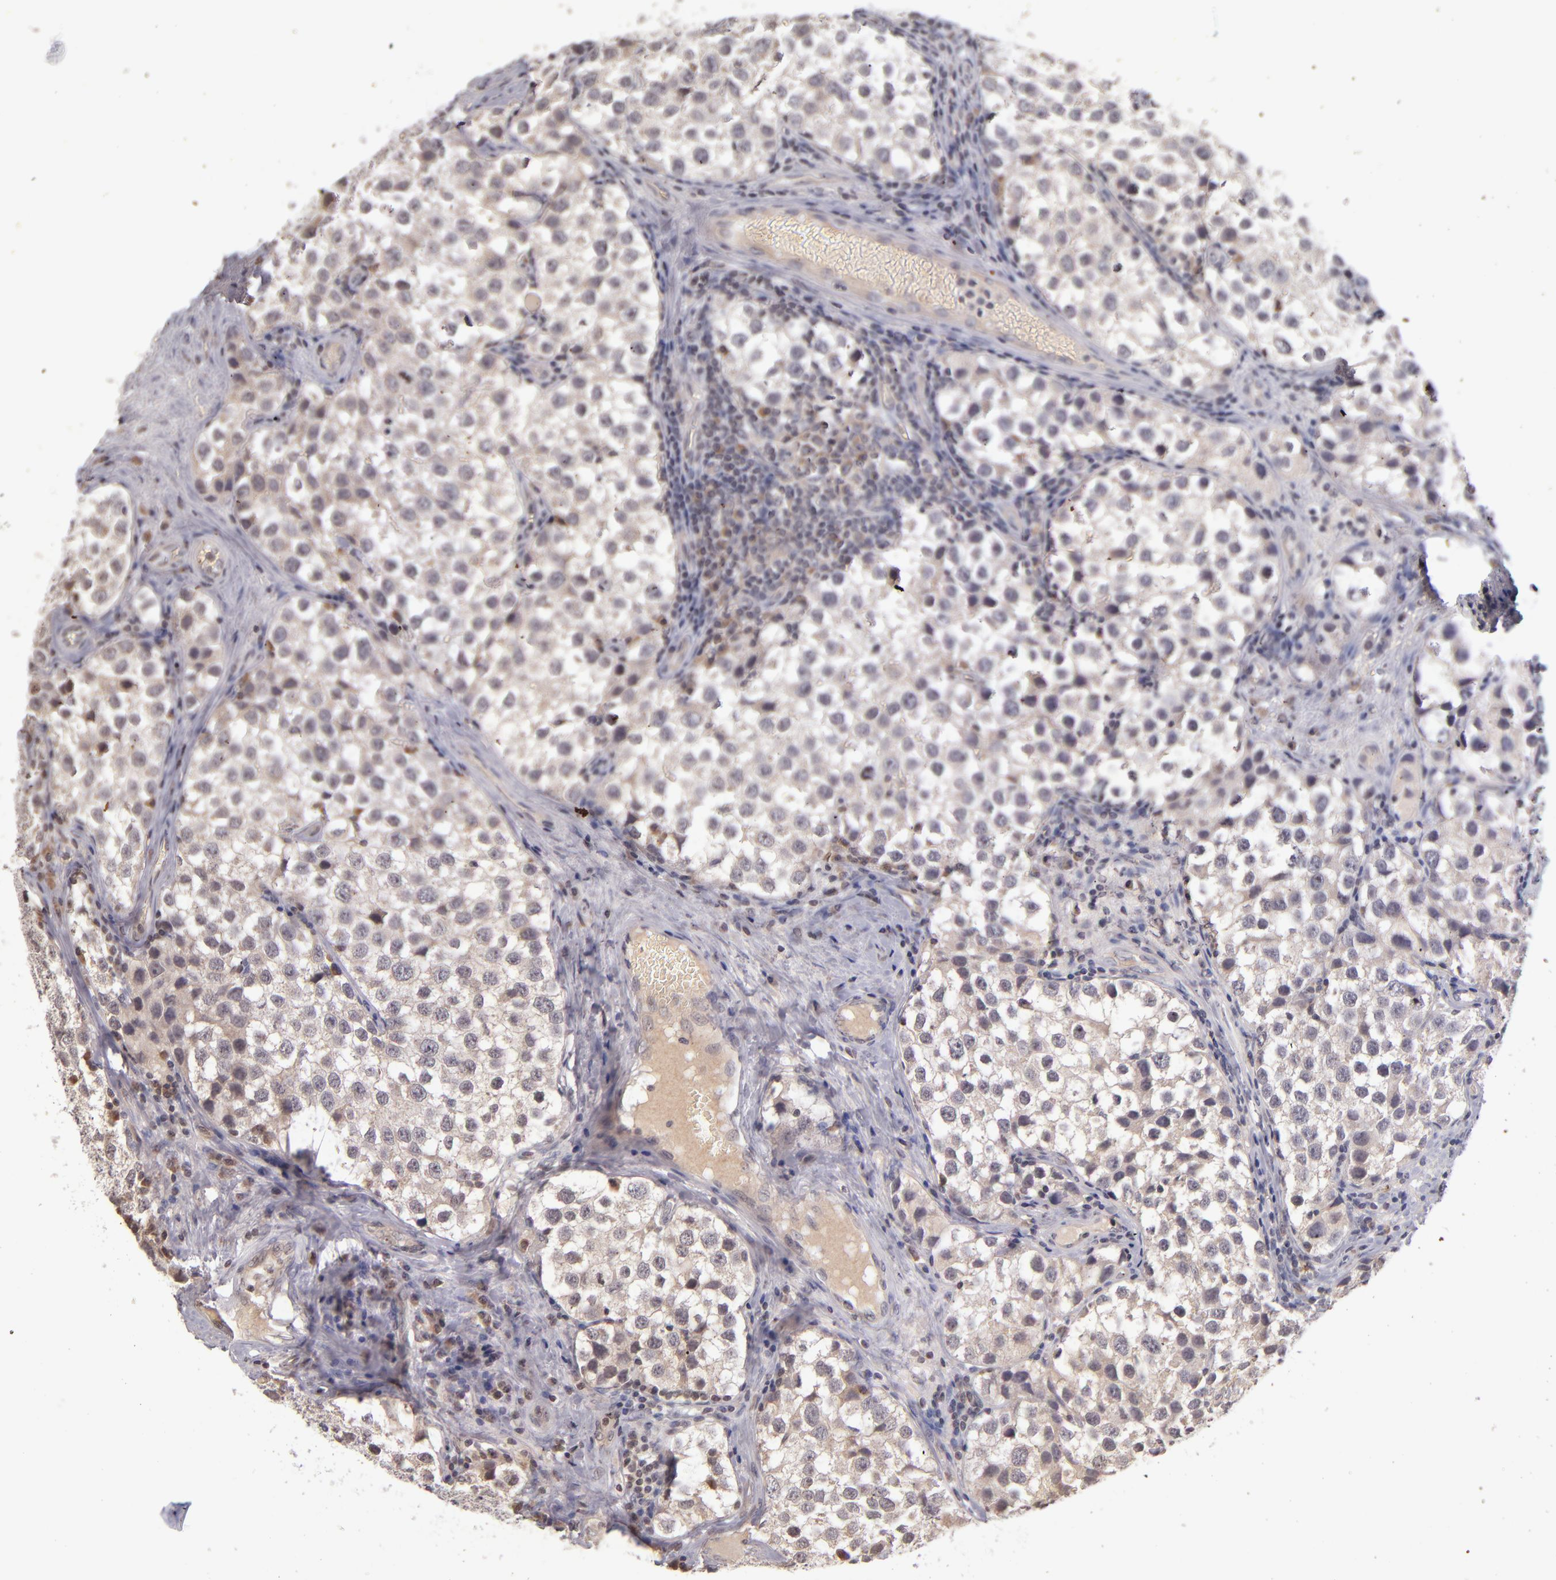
{"staining": {"intensity": "weak", "quantity": "25%-75%", "location": "cytoplasmic/membranous"}, "tissue": "testis cancer", "cell_type": "Tumor cells", "image_type": "cancer", "snomed": [{"axis": "morphology", "description": "Seminoma, NOS"}, {"axis": "topography", "description": "Testis"}], "caption": "Testis cancer stained for a protein (brown) exhibits weak cytoplasmic/membranous positive staining in about 25%-75% of tumor cells.", "gene": "TSC2", "patient": {"sex": "male", "age": 39}}